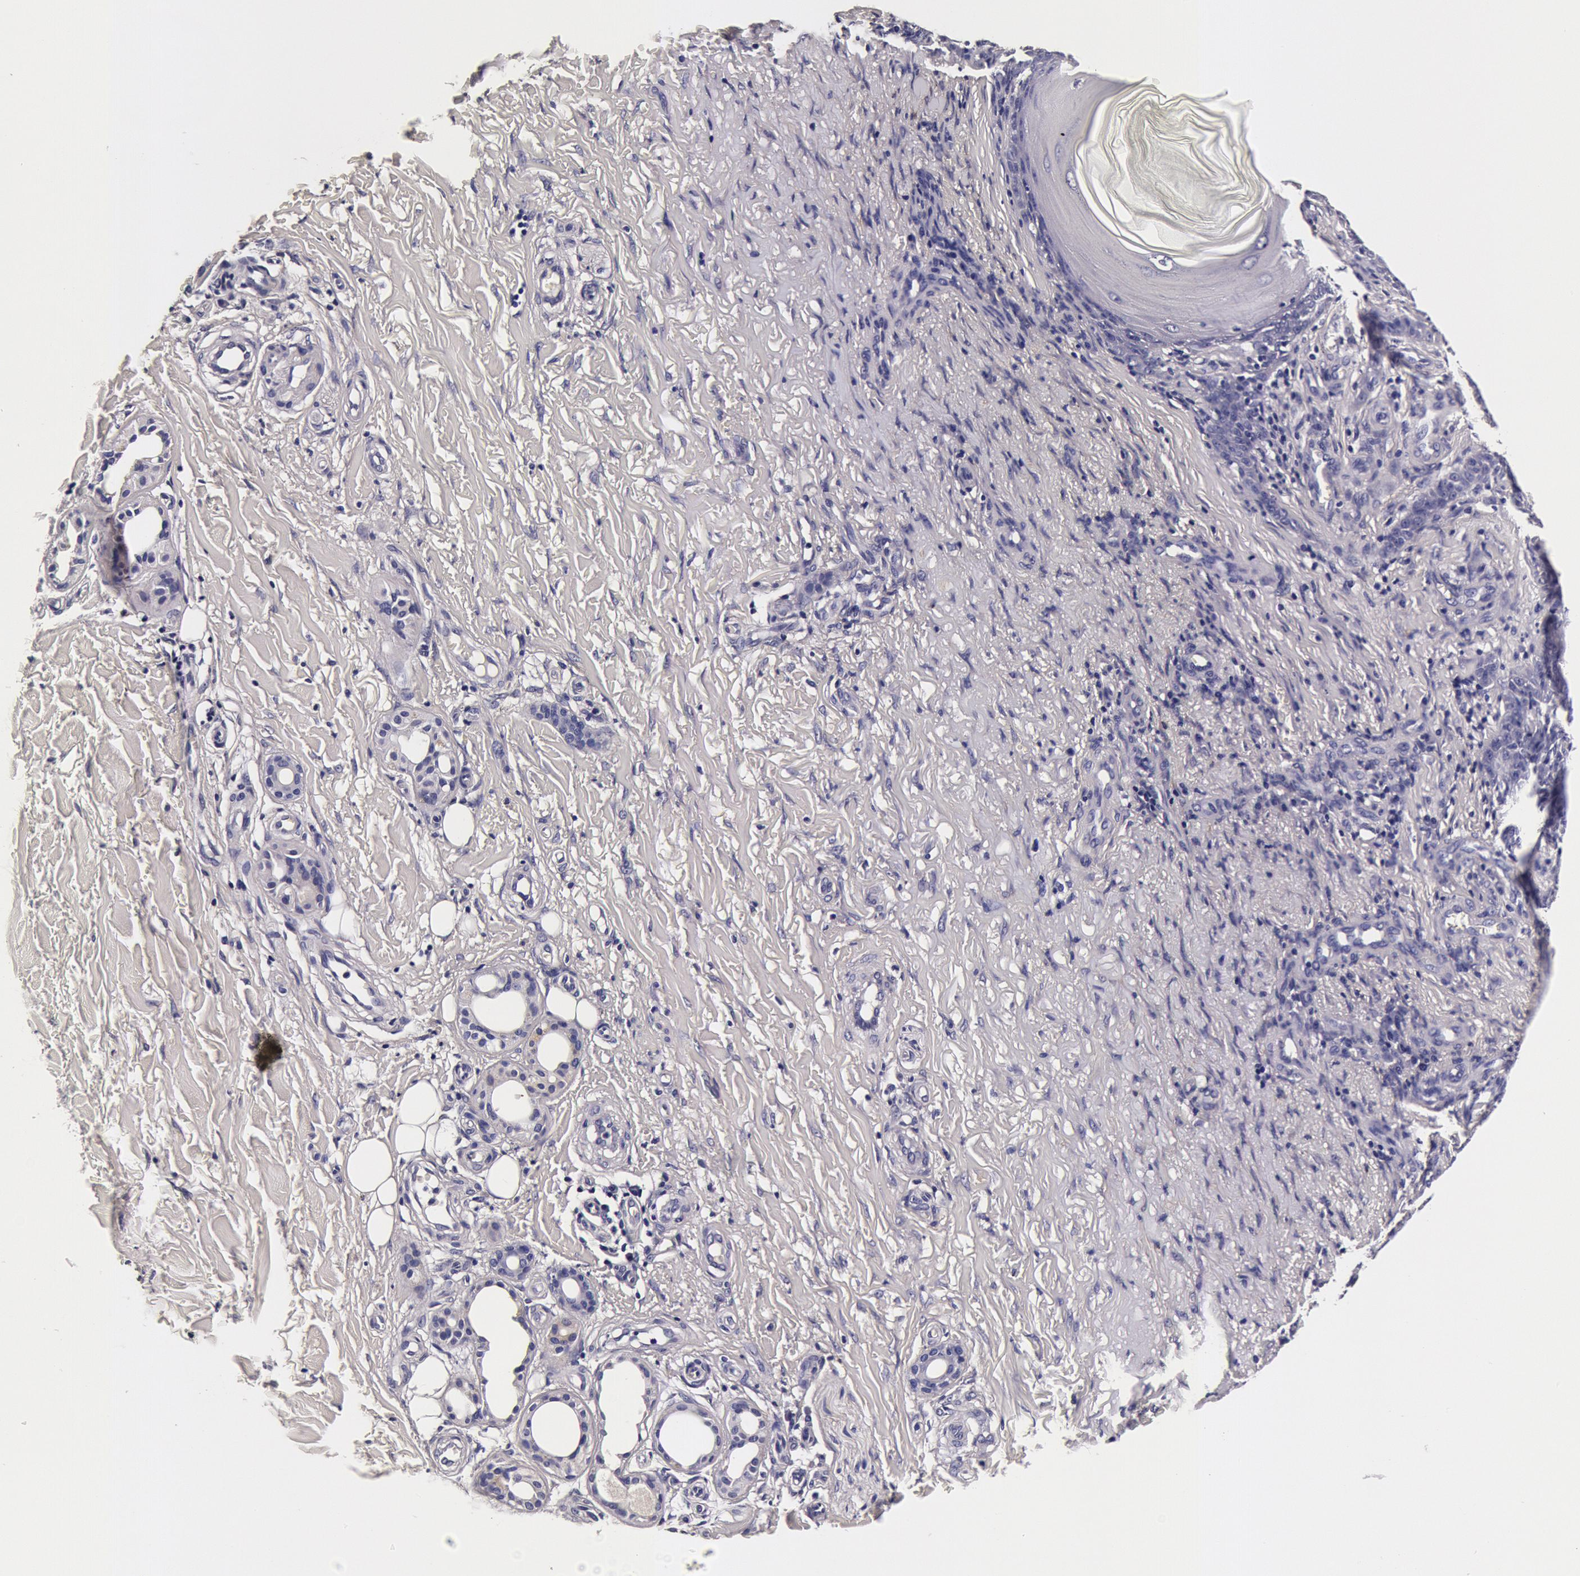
{"staining": {"intensity": "negative", "quantity": "none", "location": "none"}, "tissue": "skin cancer", "cell_type": "Tumor cells", "image_type": "cancer", "snomed": [{"axis": "morphology", "description": "Basal cell carcinoma"}, {"axis": "topography", "description": "Skin"}], "caption": "Immunohistochemistry photomicrograph of basal cell carcinoma (skin) stained for a protein (brown), which demonstrates no expression in tumor cells.", "gene": "CCDC22", "patient": {"sex": "male", "age": 81}}